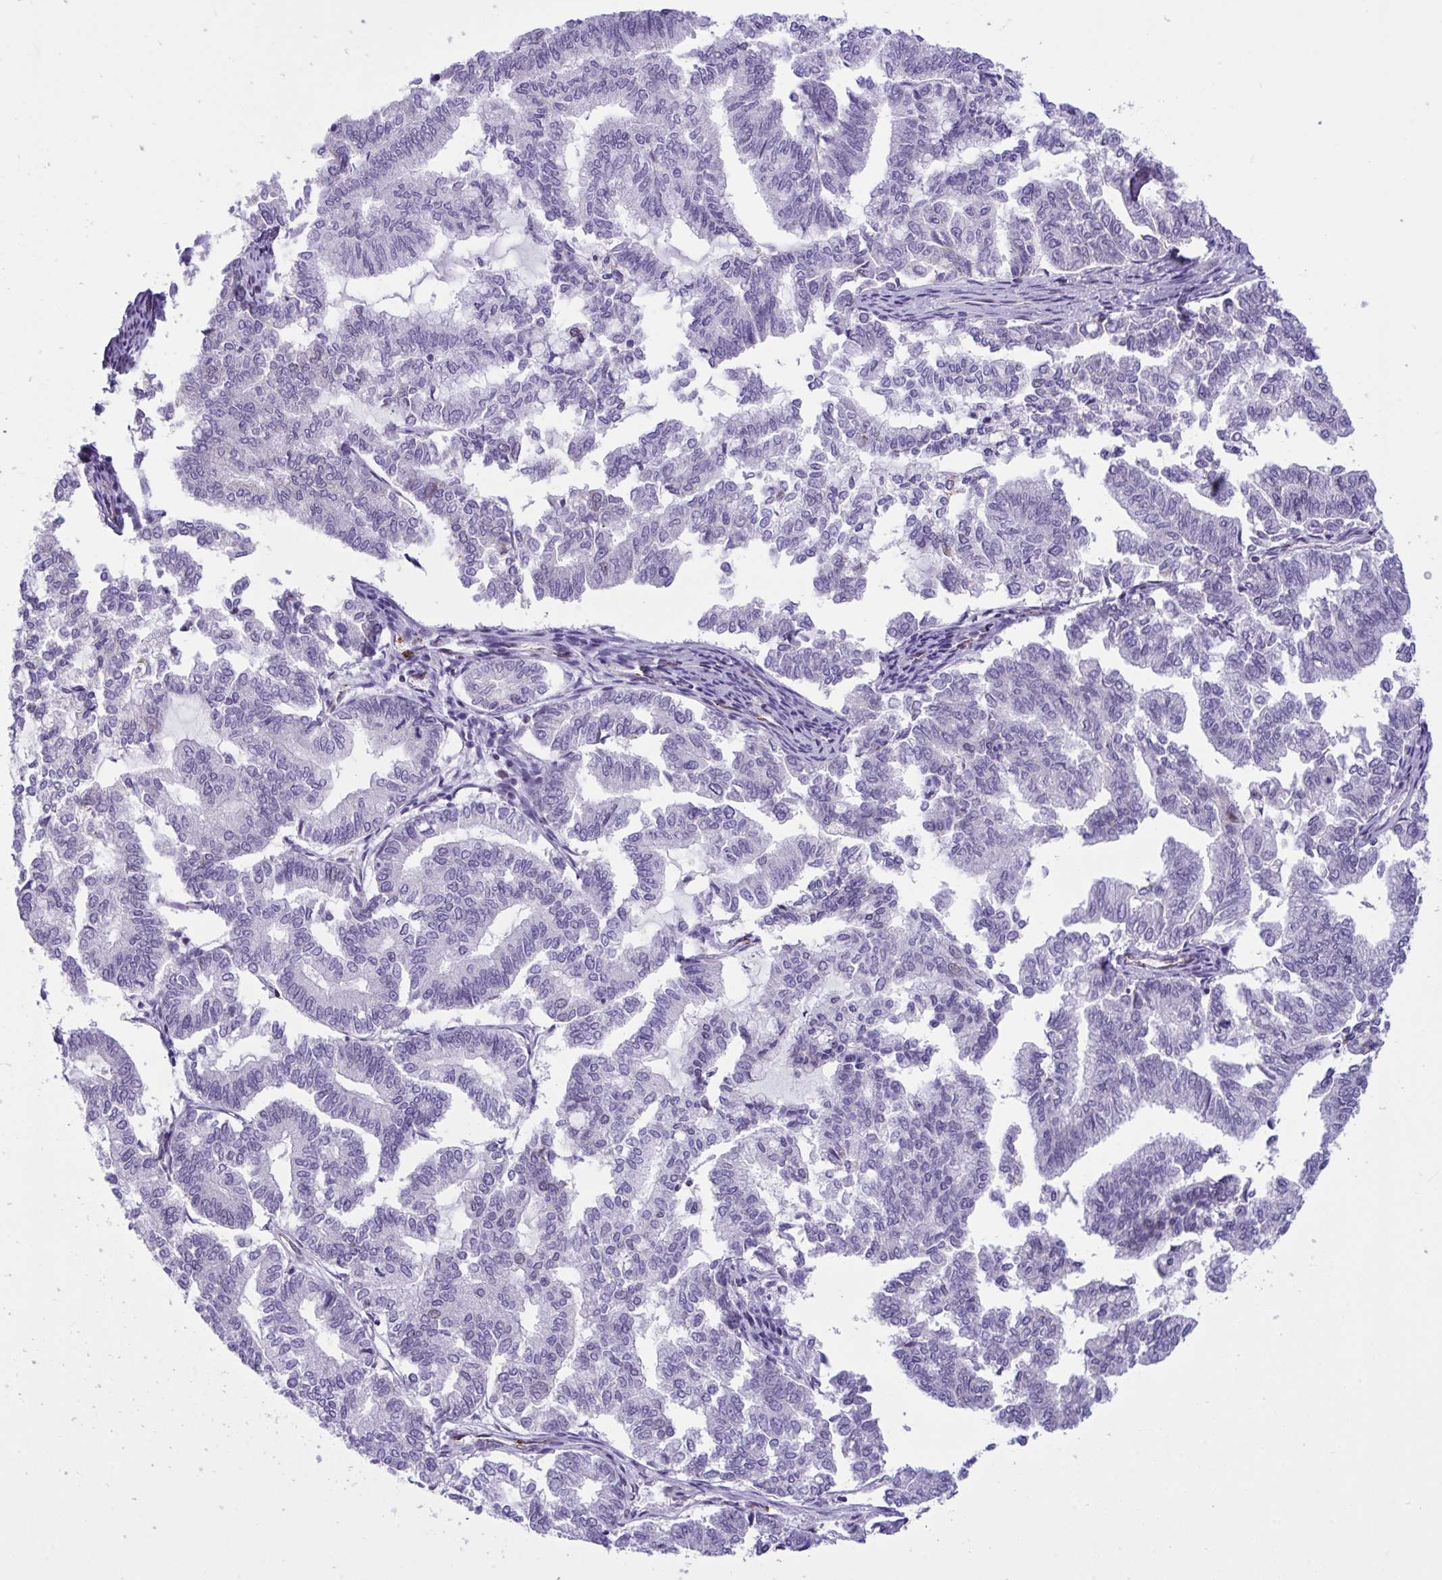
{"staining": {"intensity": "negative", "quantity": "none", "location": "none"}, "tissue": "endometrial cancer", "cell_type": "Tumor cells", "image_type": "cancer", "snomed": [{"axis": "morphology", "description": "Adenocarcinoma, NOS"}, {"axis": "topography", "description": "Endometrium"}], "caption": "High magnification brightfield microscopy of endometrial cancer (adenocarcinoma) stained with DAB (3,3'-diaminobenzidine) (brown) and counterstained with hematoxylin (blue): tumor cells show no significant expression.", "gene": "ZFHX3", "patient": {"sex": "female", "age": 79}}